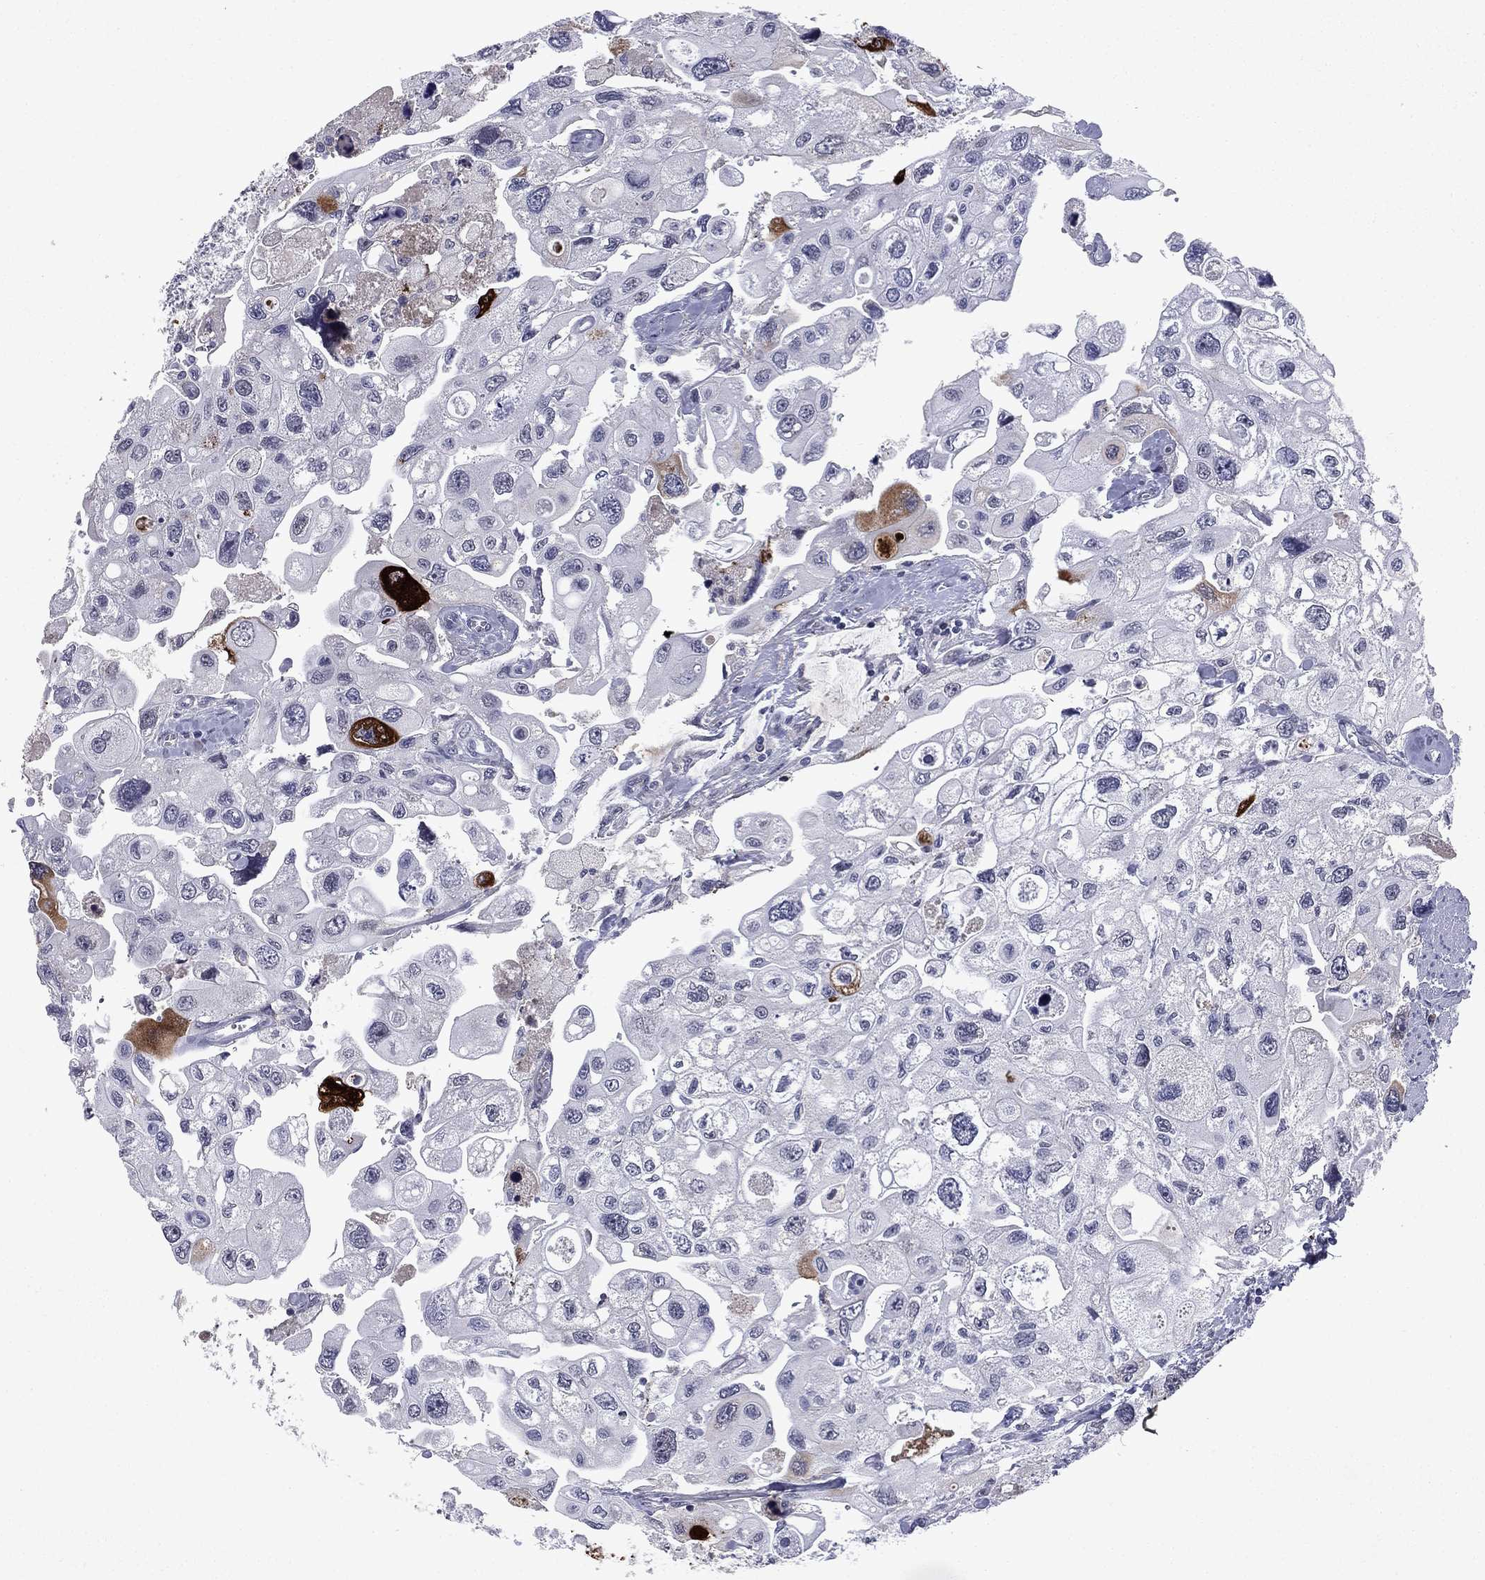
{"staining": {"intensity": "strong", "quantity": "<25%", "location": "cytoplasmic/membranous"}, "tissue": "urothelial cancer", "cell_type": "Tumor cells", "image_type": "cancer", "snomed": [{"axis": "morphology", "description": "Urothelial carcinoma, High grade"}, {"axis": "topography", "description": "Urinary bladder"}], "caption": "Protein analysis of urothelial cancer tissue reveals strong cytoplasmic/membranous expression in approximately <25% of tumor cells. (IHC, brightfield microscopy, high magnification).", "gene": "ECM1", "patient": {"sex": "male", "age": 59}}